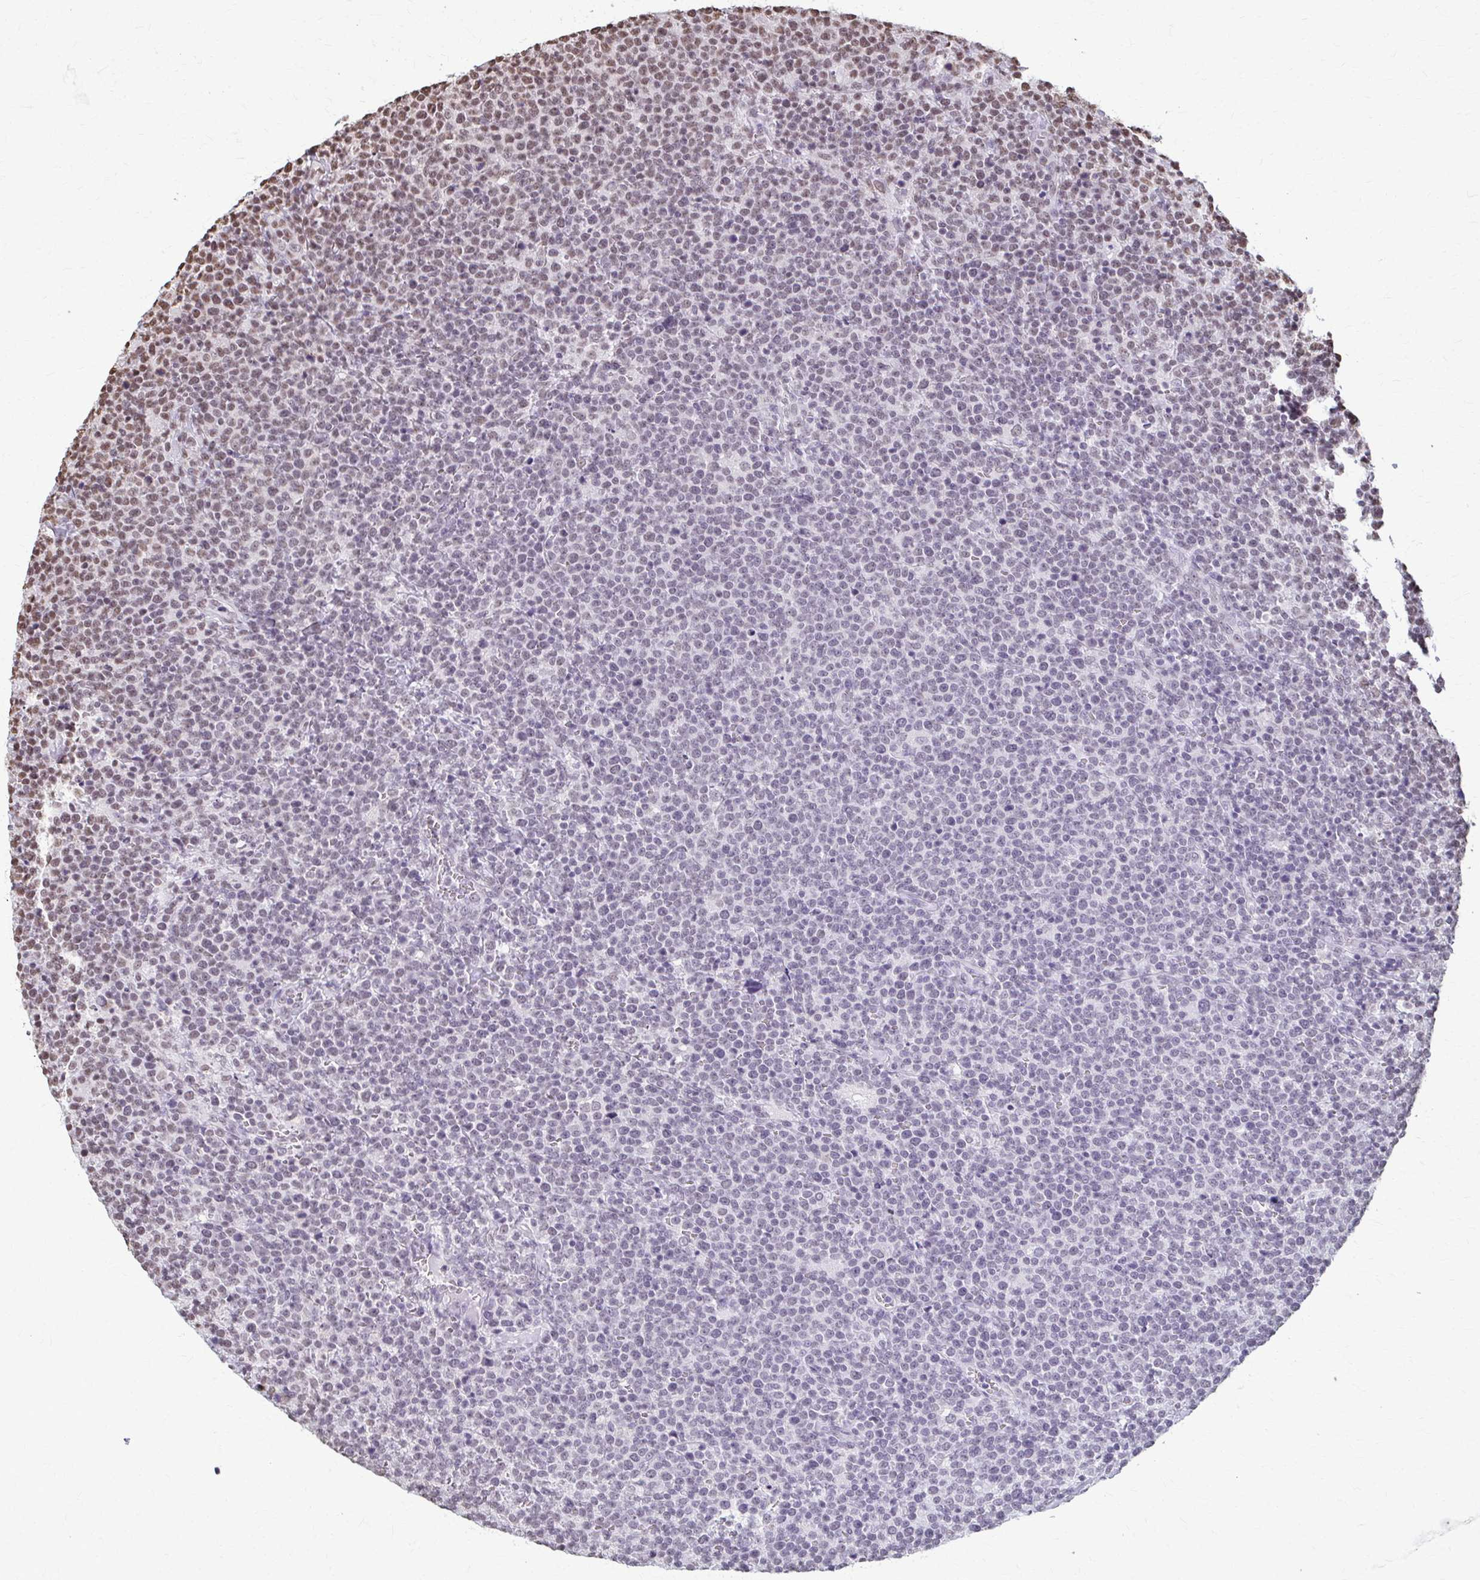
{"staining": {"intensity": "moderate", "quantity": "<25%", "location": "nuclear"}, "tissue": "lymphoma", "cell_type": "Tumor cells", "image_type": "cancer", "snomed": [{"axis": "morphology", "description": "Malignant lymphoma, non-Hodgkin's type, High grade"}, {"axis": "topography", "description": "Lymph node"}], "caption": "Malignant lymphoma, non-Hodgkin's type (high-grade) stained with immunohistochemistry (IHC) displays moderate nuclear positivity in approximately <25% of tumor cells. (IHC, brightfield microscopy, high magnification).", "gene": "SNRPA", "patient": {"sex": "male", "age": 61}}